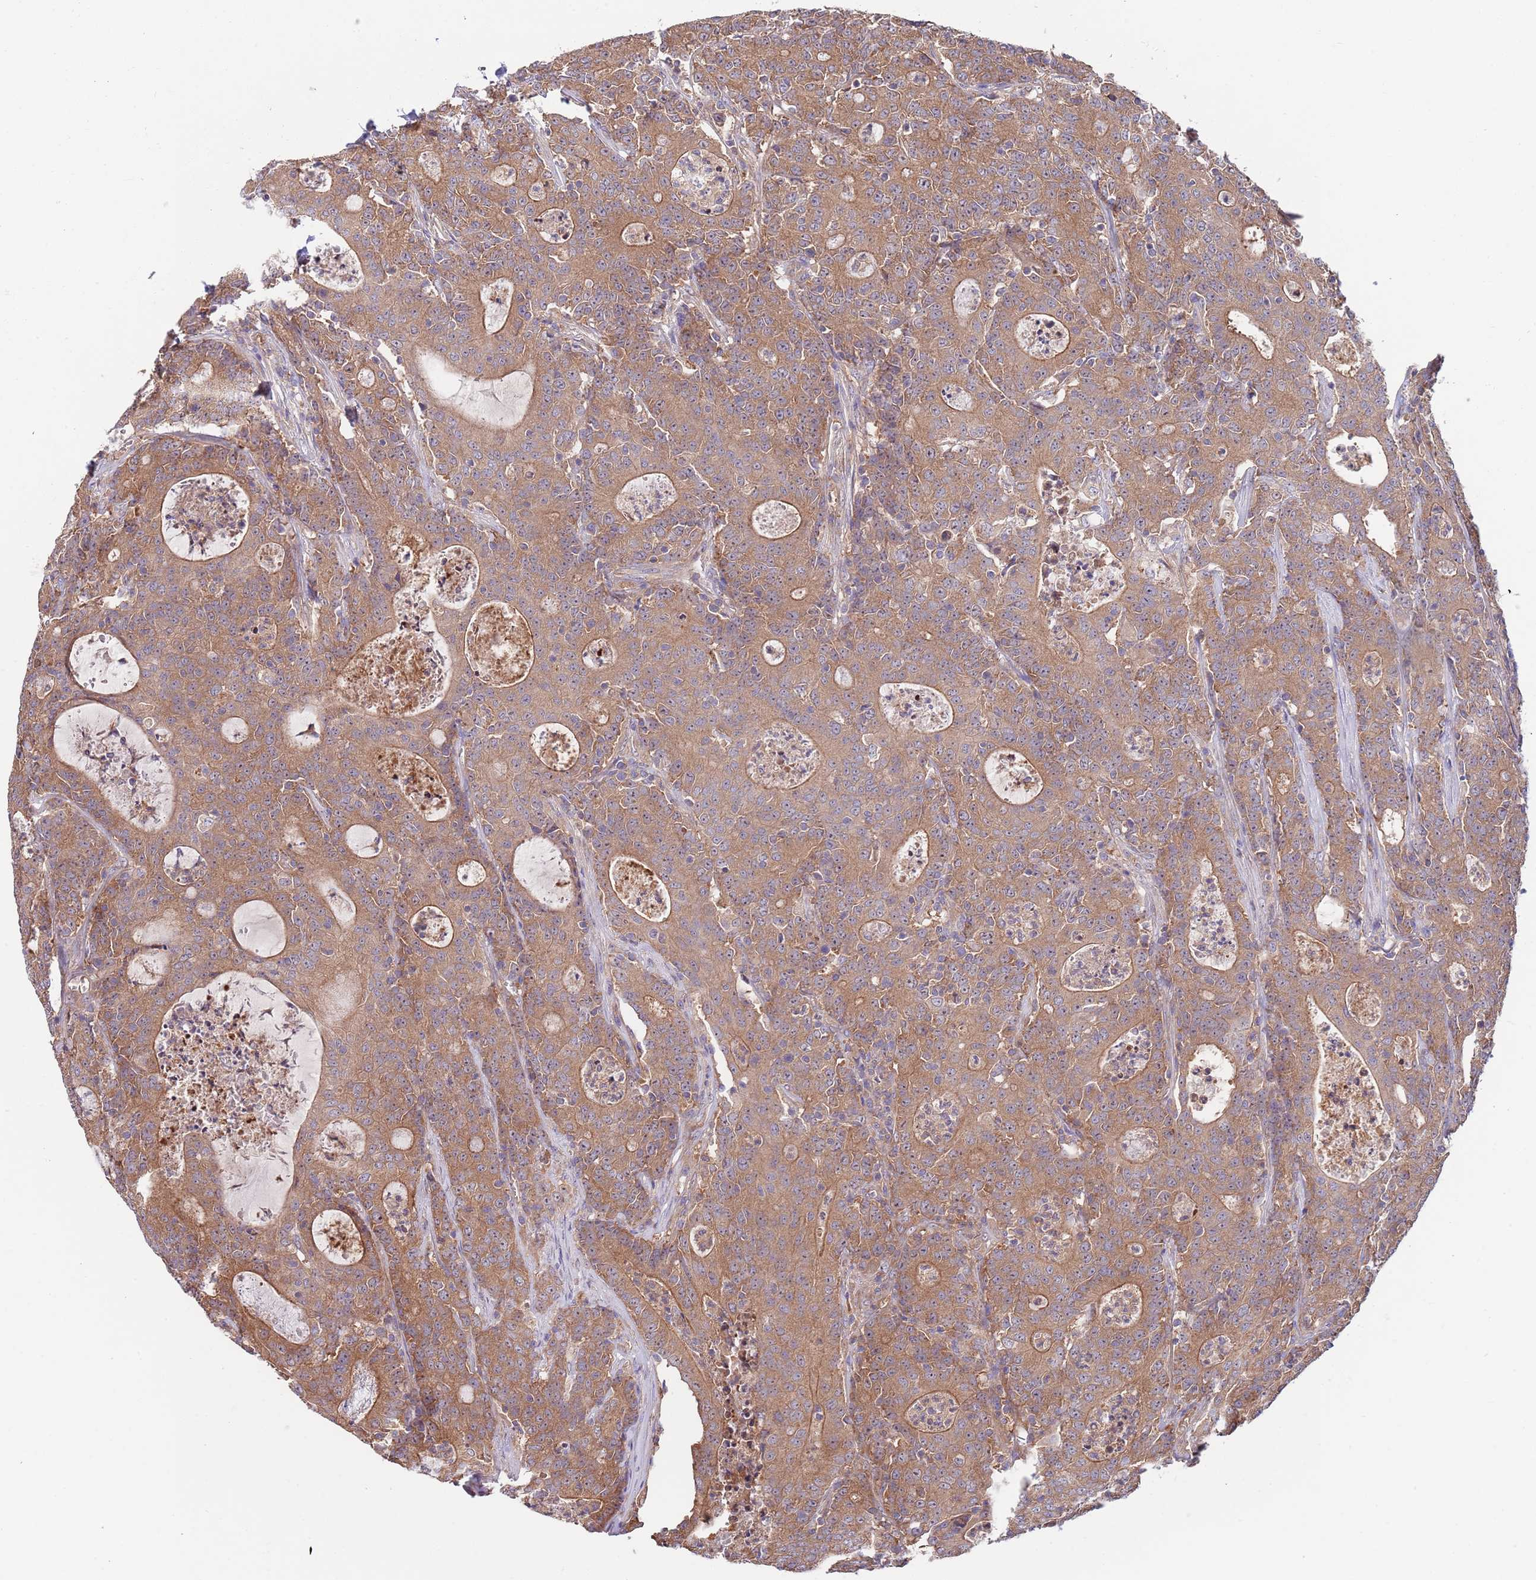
{"staining": {"intensity": "moderate", "quantity": ">75%", "location": "cytoplasmic/membranous"}, "tissue": "colorectal cancer", "cell_type": "Tumor cells", "image_type": "cancer", "snomed": [{"axis": "morphology", "description": "Adenocarcinoma, NOS"}, {"axis": "topography", "description": "Colon"}], "caption": "IHC image of neoplastic tissue: colorectal cancer stained using immunohistochemistry displays medium levels of moderate protein expression localized specifically in the cytoplasmic/membranous of tumor cells, appearing as a cytoplasmic/membranous brown color.", "gene": "EIF3F", "patient": {"sex": "male", "age": 83}}